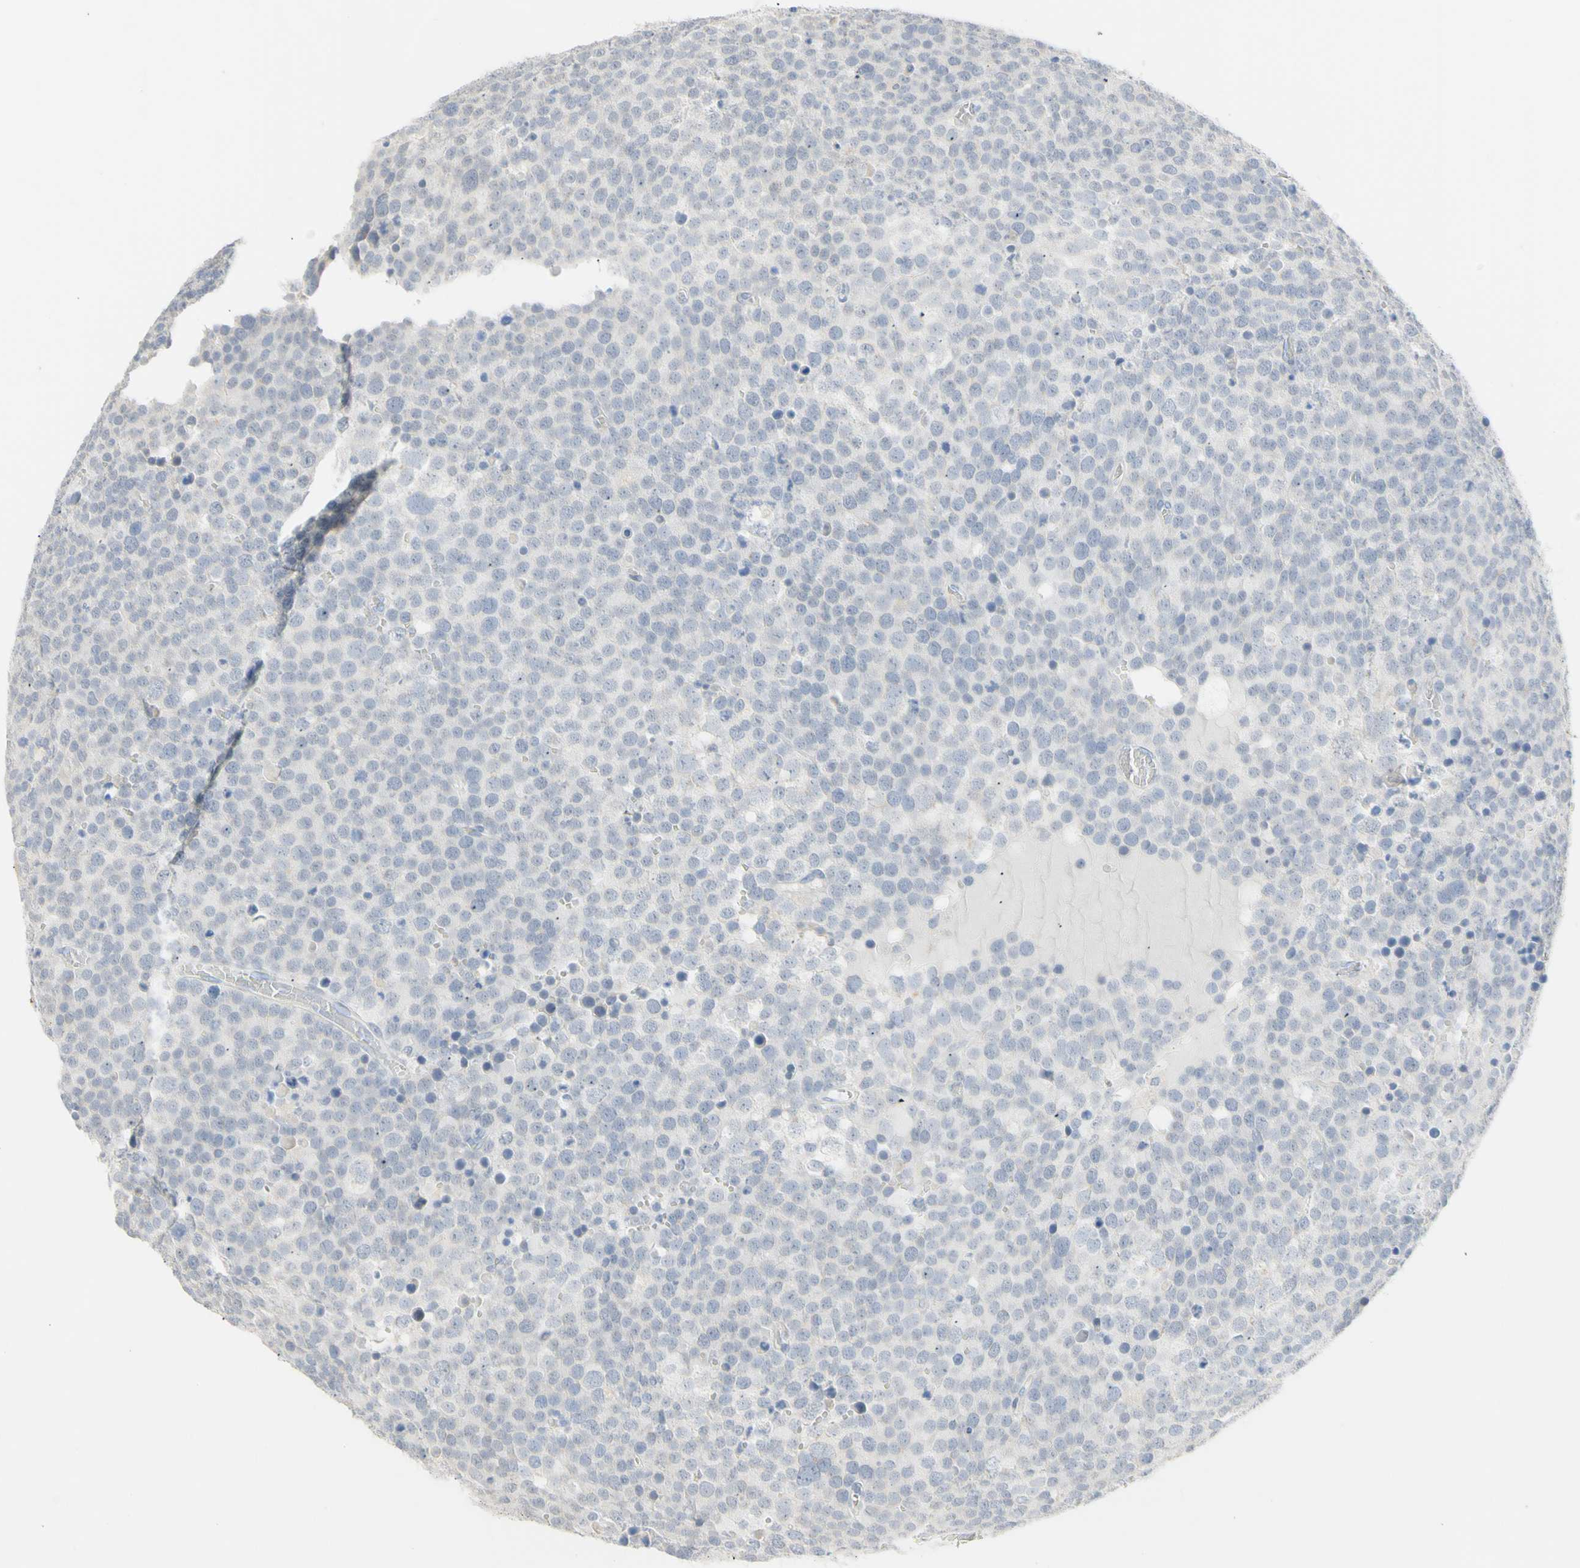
{"staining": {"intensity": "negative", "quantity": "none", "location": "none"}, "tissue": "testis cancer", "cell_type": "Tumor cells", "image_type": "cancer", "snomed": [{"axis": "morphology", "description": "Seminoma, NOS"}, {"axis": "topography", "description": "Testis"}], "caption": "IHC histopathology image of human testis cancer (seminoma) stained for a protein (brown), which displays no staining in tumor cells. The staining is performed using DAB brown chromogen with nuclei counter-stained in using hematoxylin.", "gene": "B4GALNT3", "patient": {"sex": "male", "age": 71}}